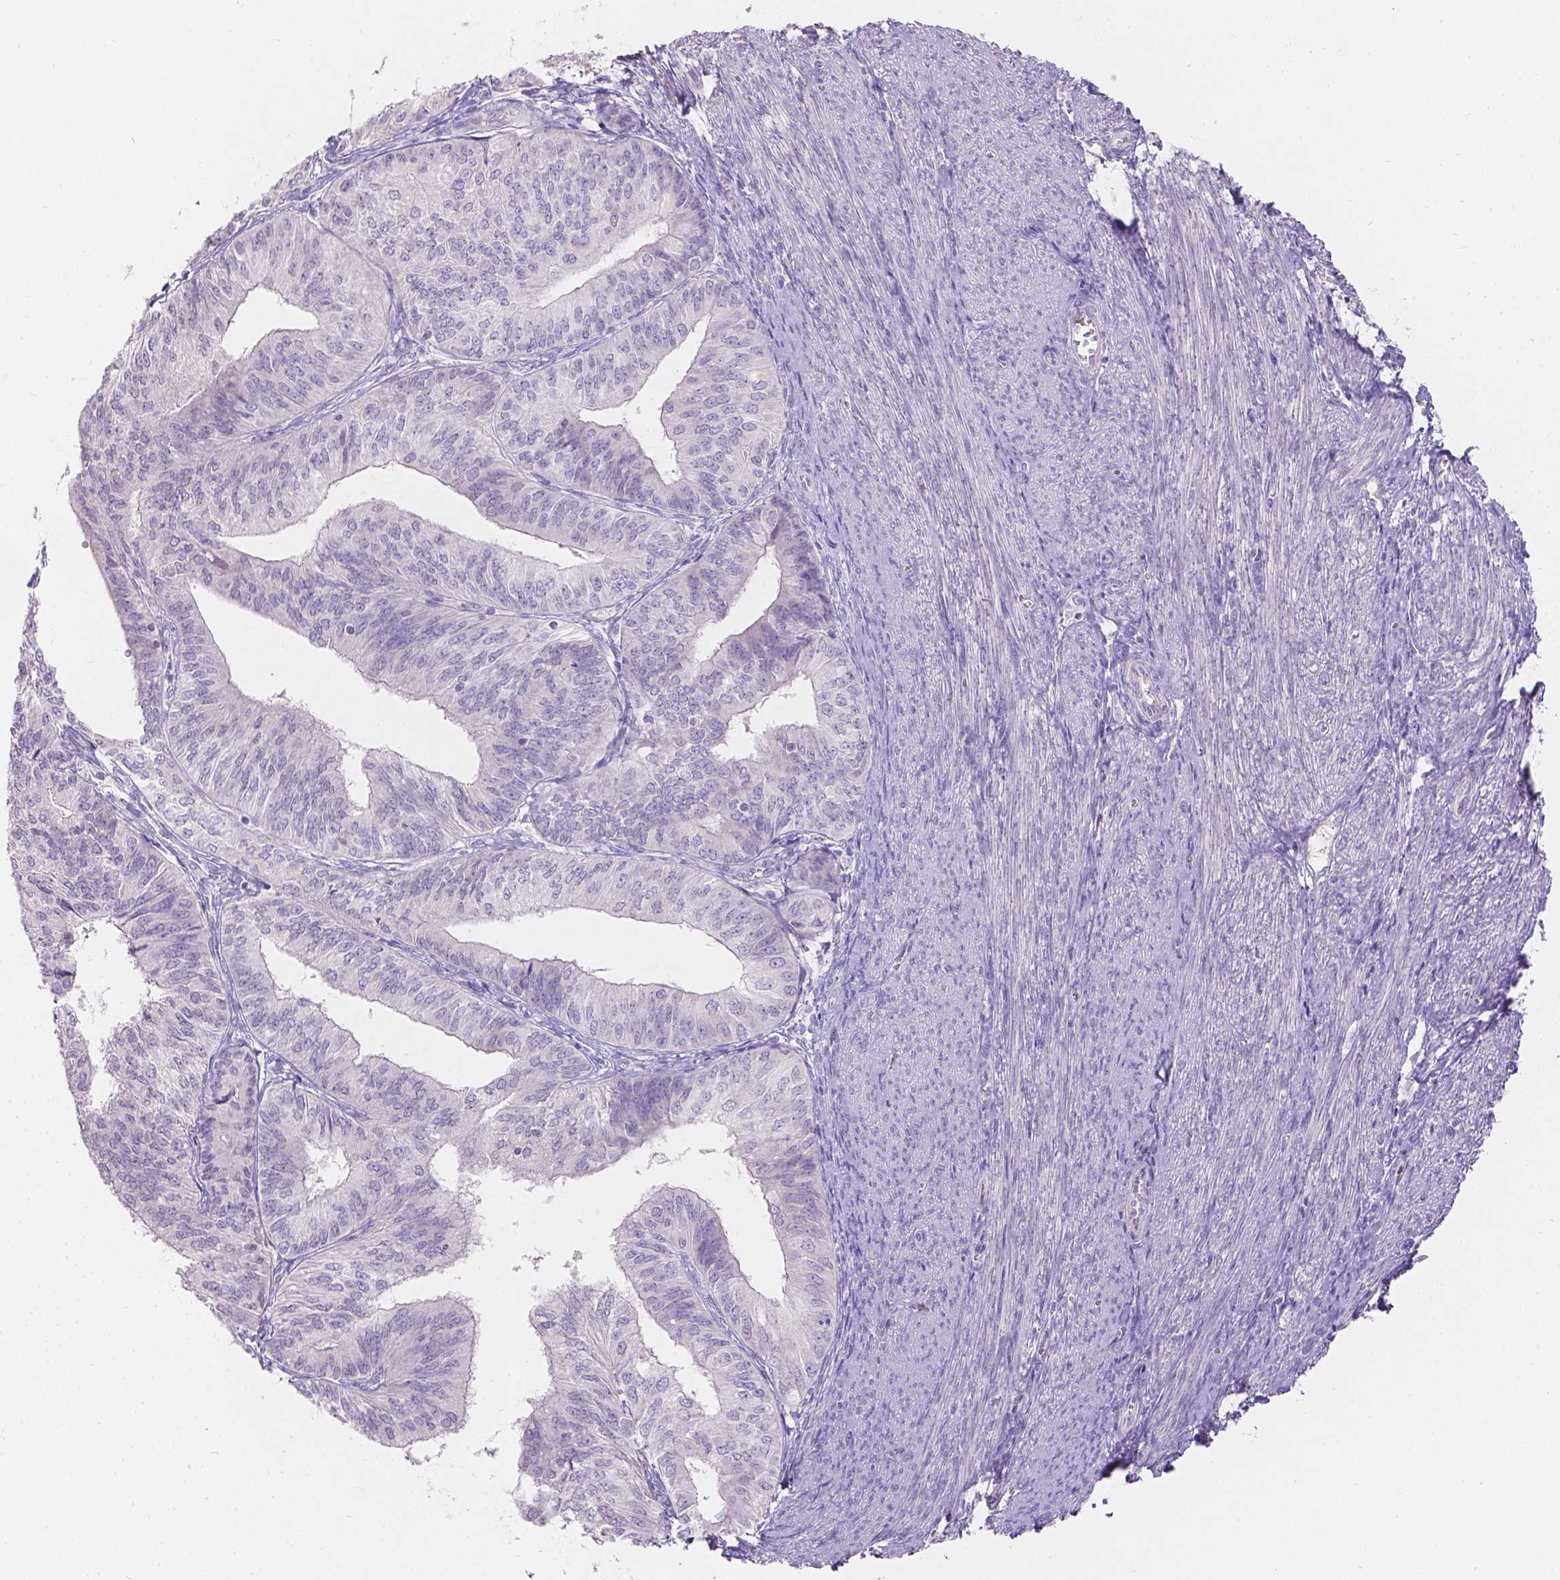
{"staining": {"intensity": "negative", "quantity": "none", "location": "none"}, "tissue": "endometrial cancer", "cell_type": "Tumor cells", "image_type": "cancer", "snomed": [{"axis": "morphology", "description": "Adenocarcinoma, NOS"}, {"axis": "topography", "description": "Endometrium"}], "caption": "High power microscopy image of an immunohistochemistry micrograph of endometrial cancer, revealing no significant positivity in tumor cells.", "gene": "DCAF4L1", "patient": {"sex": "female", "age": 58}}